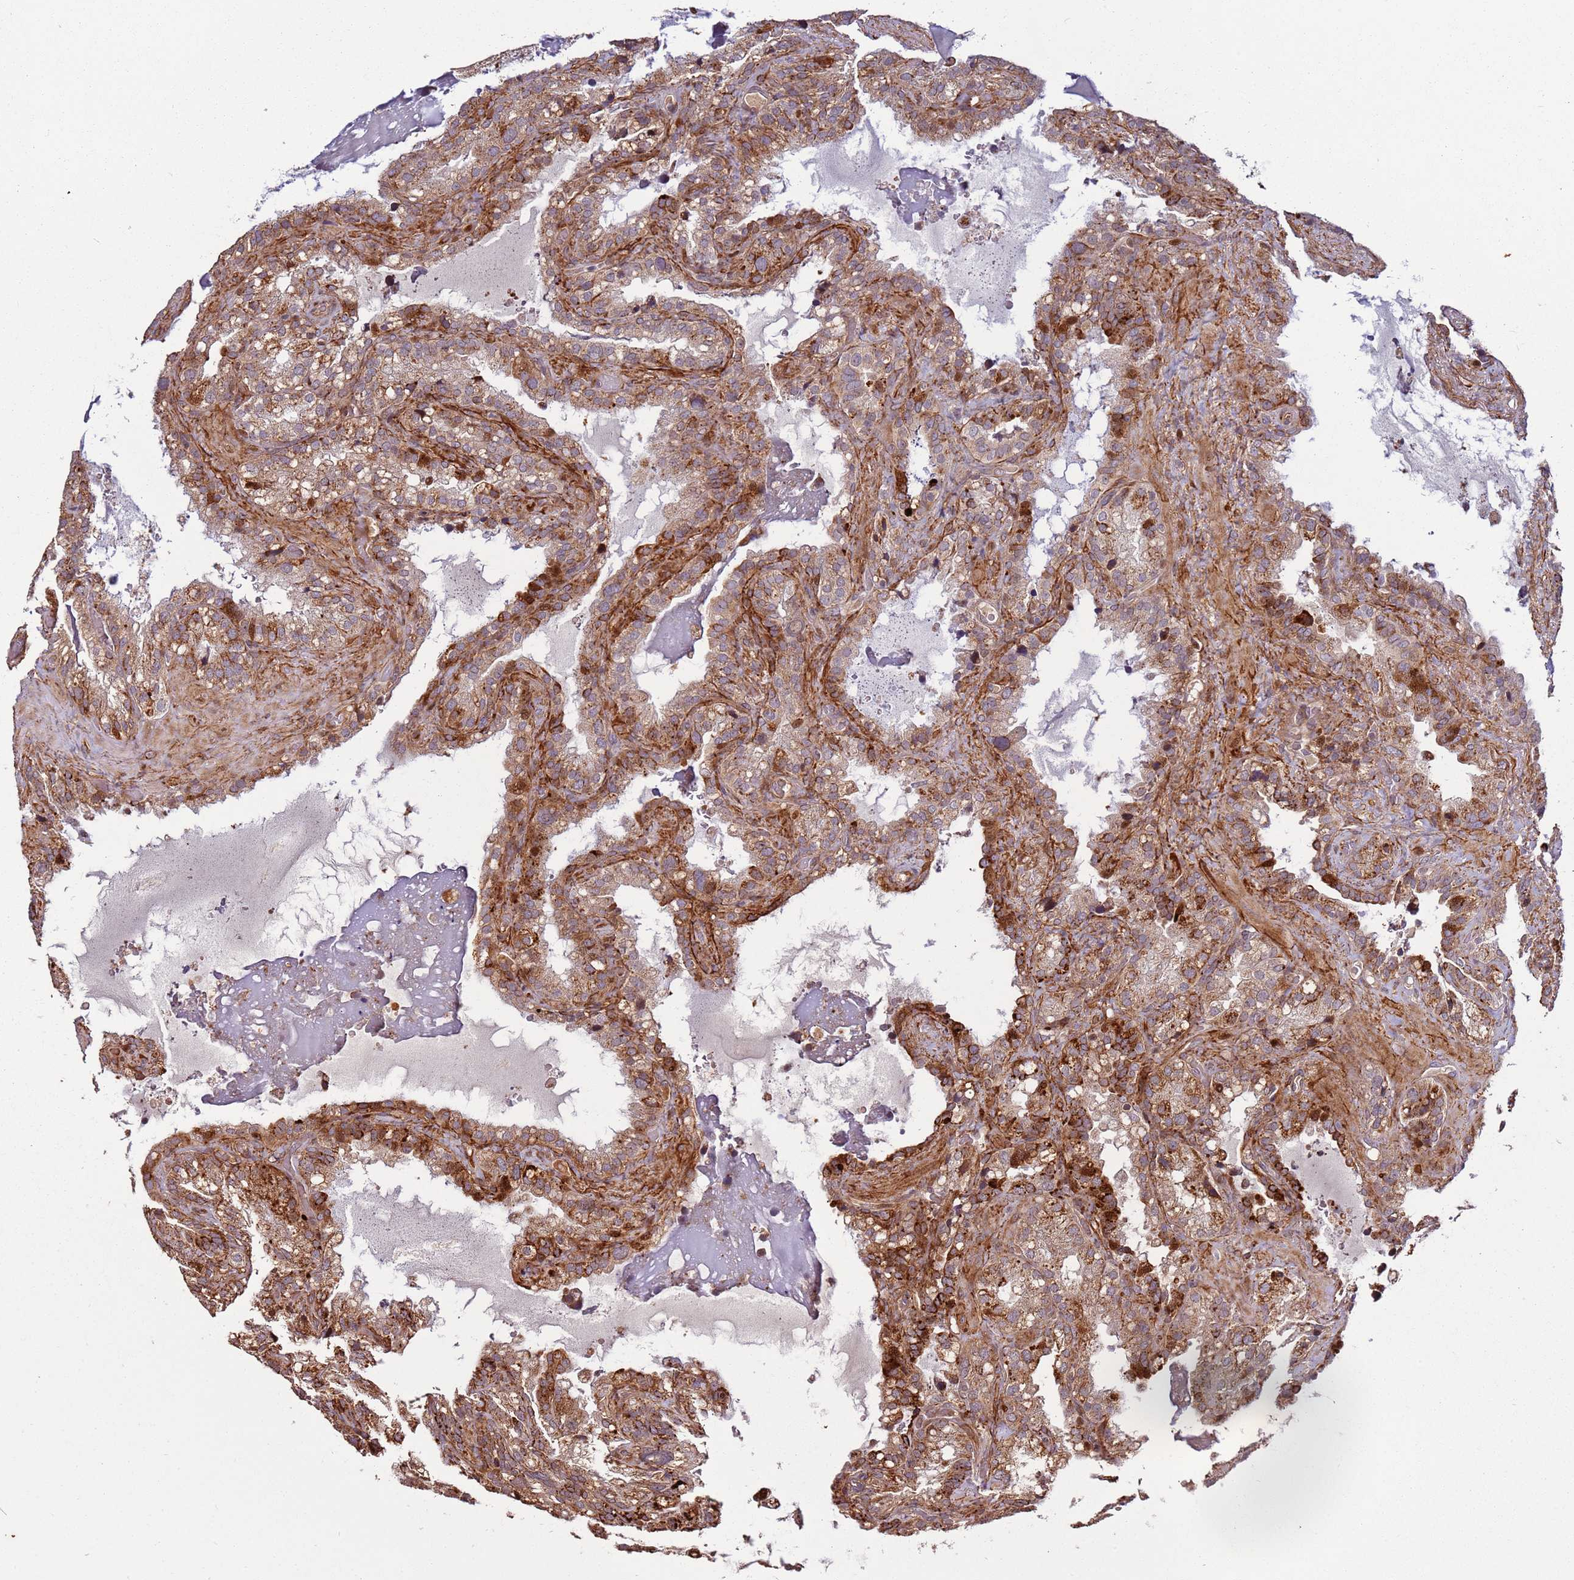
{"staining": {"intensity": "moderate", "quantity": ">75%", "location": "cytoplasmic/membranous"}, "tissue": "seminal vesicle", "cell_type": "Glandular cells", "image_type": "normal", "snomed": [{"axis": "morphology", "description": "Normal tissue, NOS"}, {"axis": "topography", "description": "Prostate"}, {"axis": "topography", "description": "Seminal veicle"}], "caption": "High-power microscopy captured an immunohistochemistry (IHC) histopathology image of benign seminal vesicle, revealing moderate cytoplasmic/membranous expression in about >75% of glandular cells.", "gene": "RHBDL1", "patient": {"sex": "male", "age": 68}}